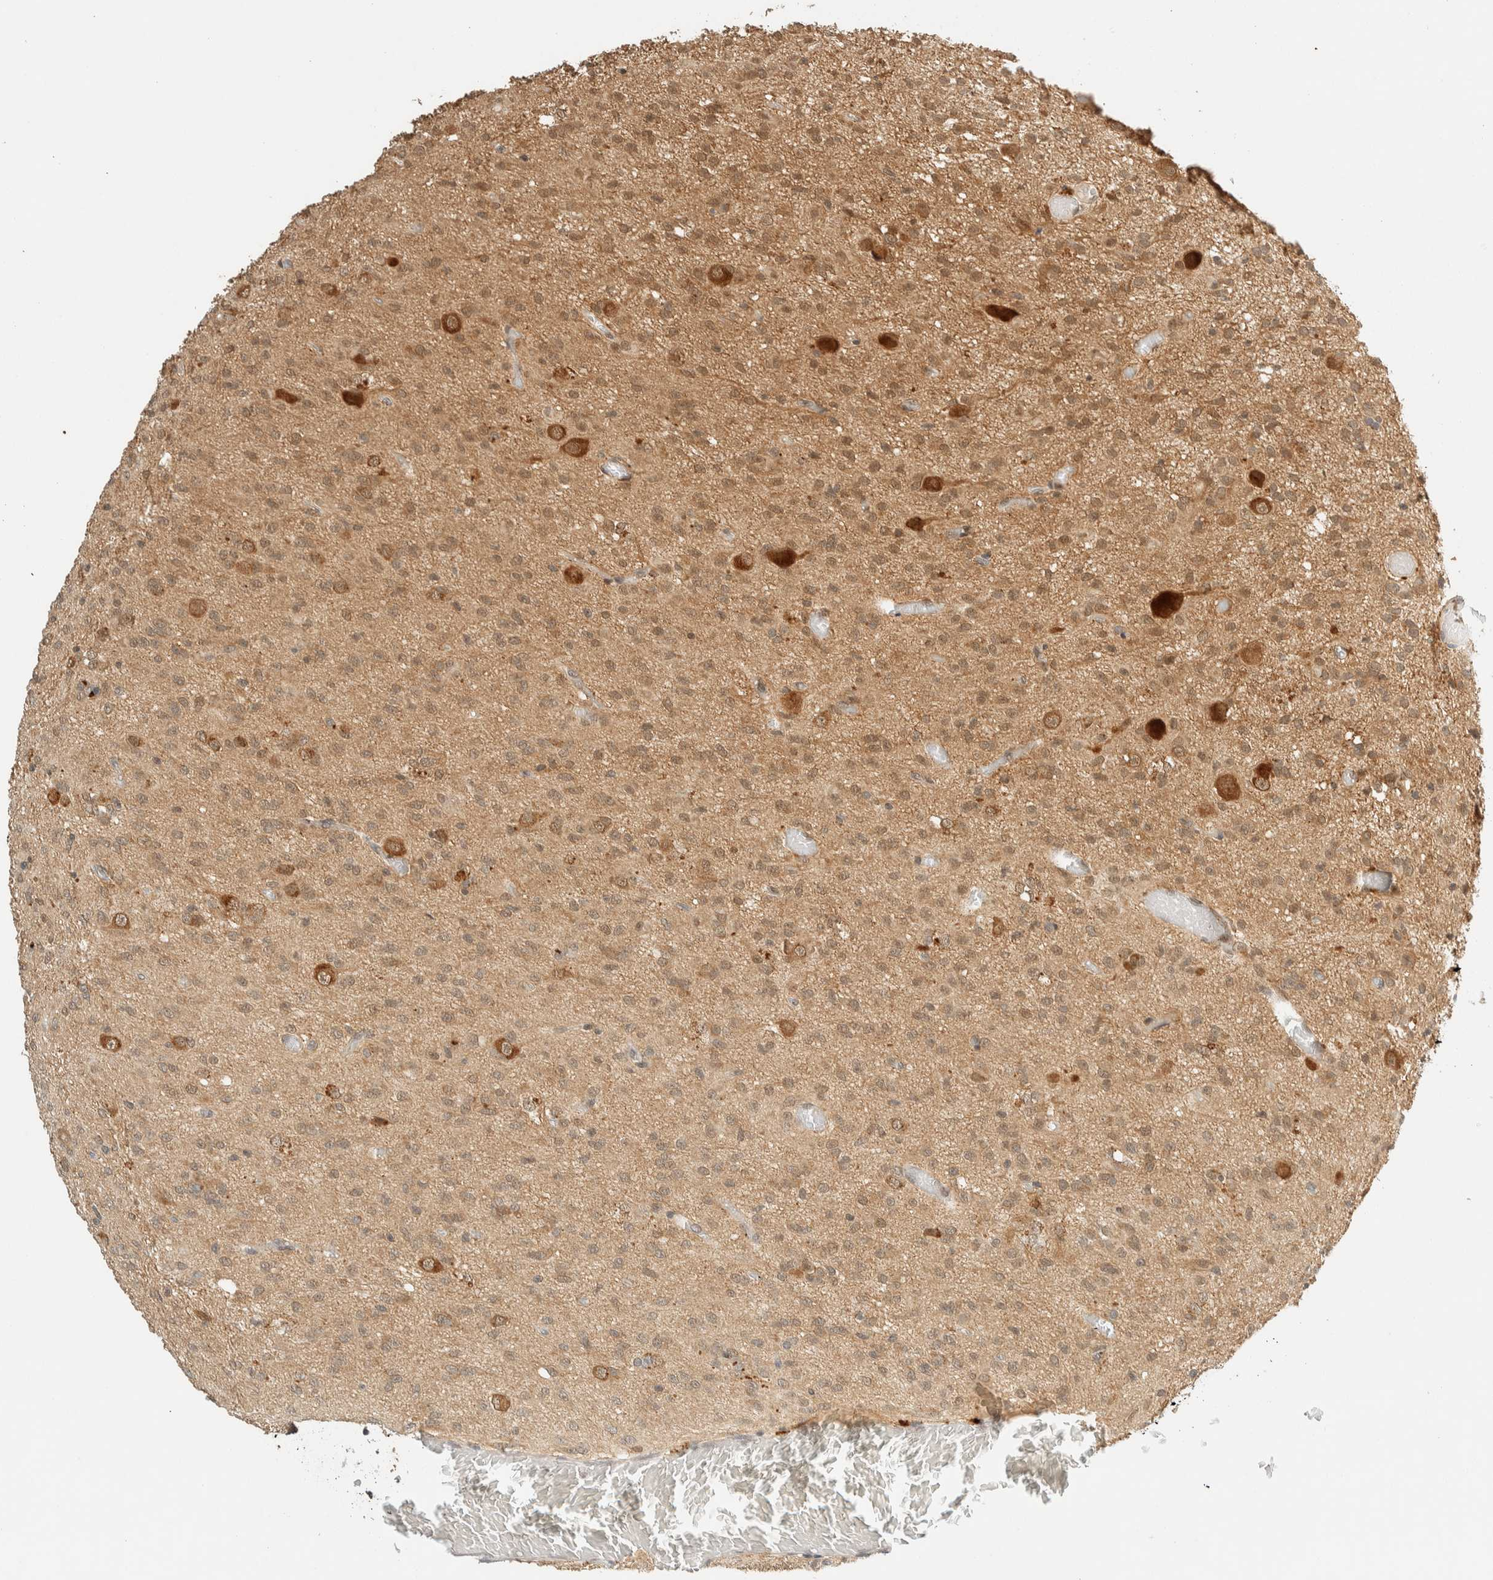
{"staining": {"intensity": "moderate", "quantity": ">75%", "location": "cytoplasmic/membranous,nuclear"}, "tissue": "glioma", "cell_type": "Tumor cells", "image_type": "cancer", "snomed": [{"axis": "morphology", "description": "Glioma, malignant, High grade"}, {"axis": "topography", "description": "Brain"}], "caption": "Protein staining of glioma tissue demonstrates moderate cytoplasmic/membranous and nuclear positivity in approximately >75% of tumor cells.", "gene": "KIFAP3", "patient": {"sex": "female", "age": 59}}